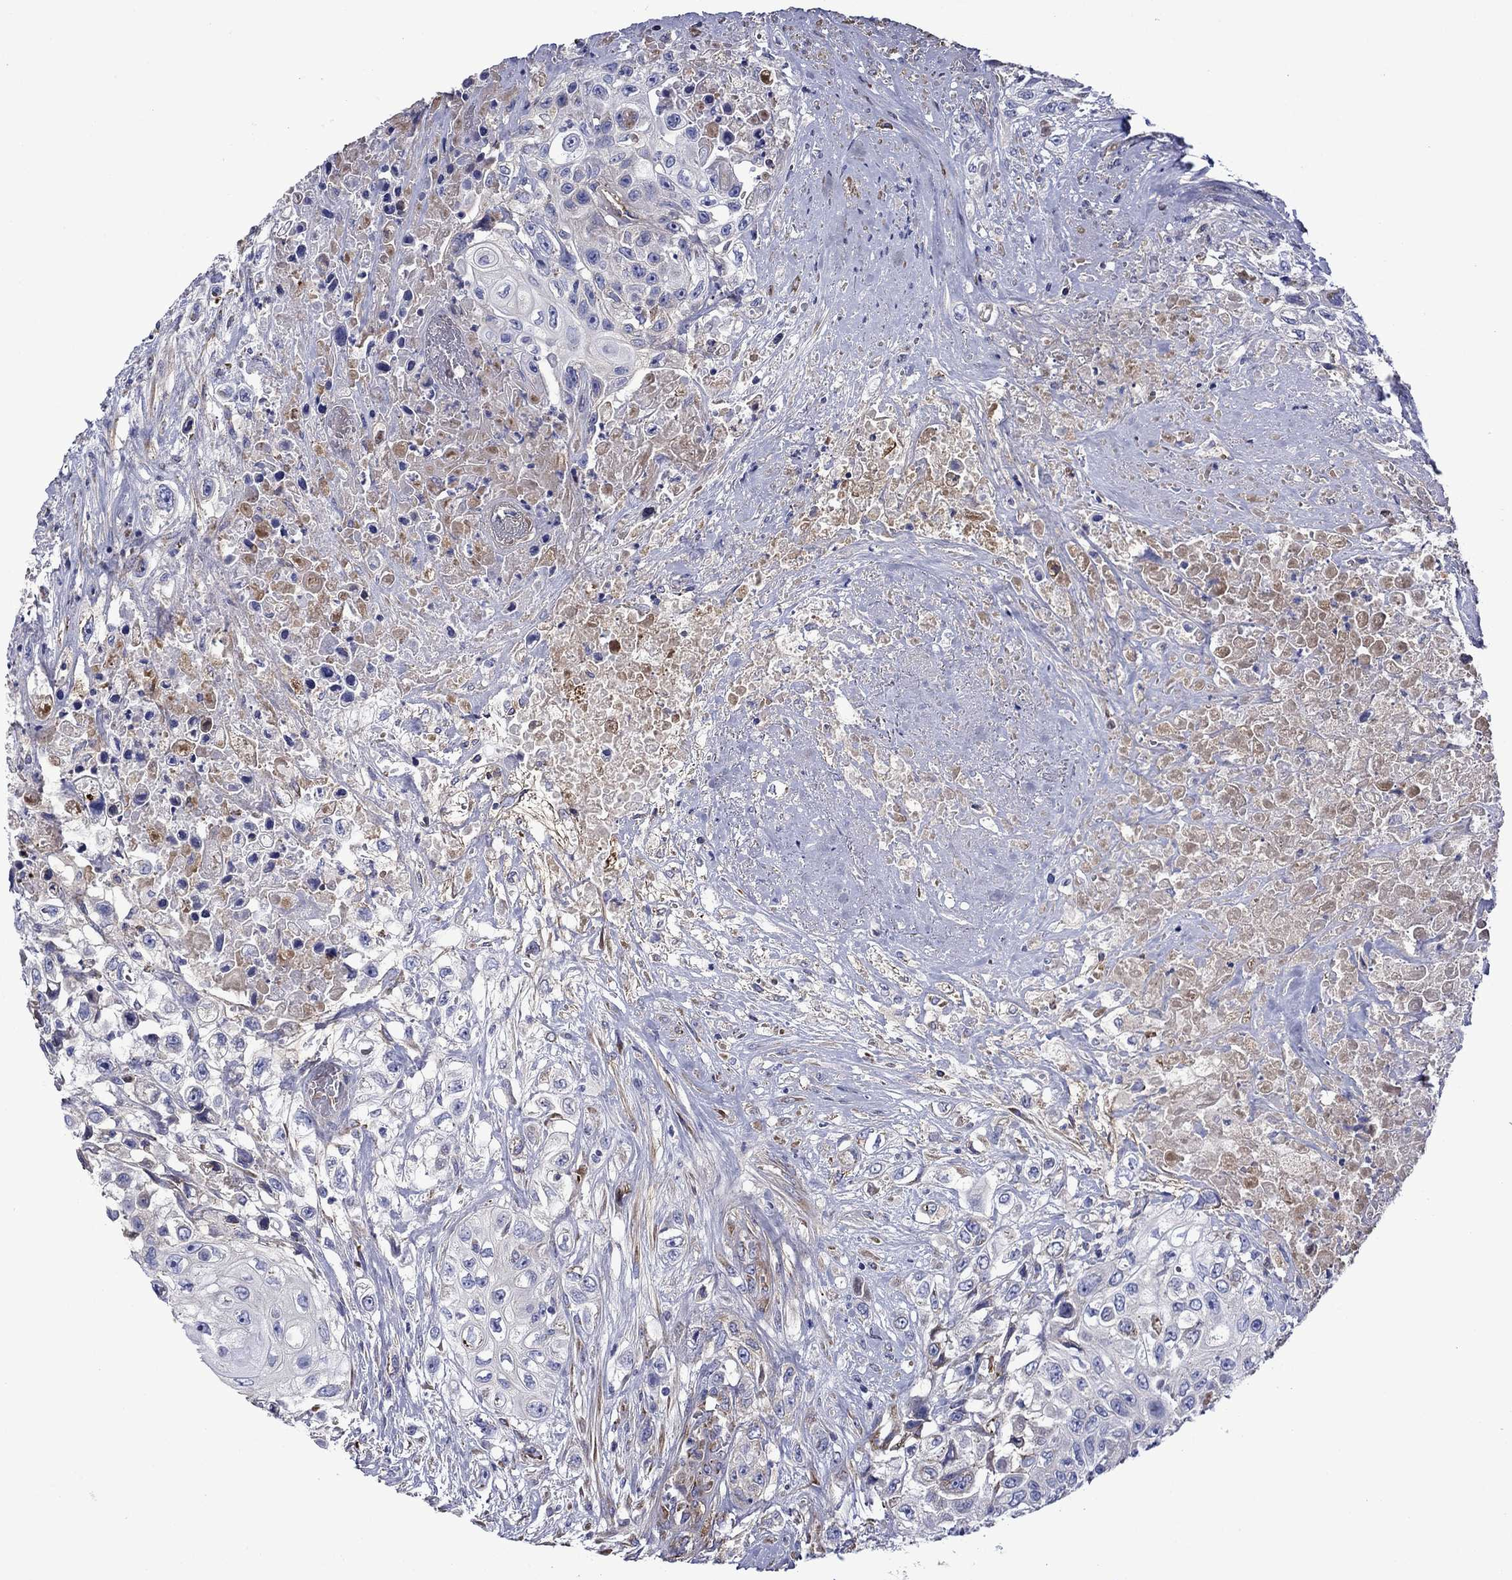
{"staining": {"intensity": "moderate", "quantity": "25%-75%", "location": "cytoplasmic/membranous"}, "tissue": "urothelial cancer", "cell_type": "Tumor cells", "image_type": "cancer", "snomed": [{"axis": "morphology", "description": "Urothelial carcinoma, High grade"}, {"axis": "topography", "description": "Urinary bladder"}], "caption": "Human high-grade urothelial carcinoma stained with a brown dye shows moderate cytoplasmic/membranous positive expression in about 25%-75% of tumor cells.", "gene": "HSPG2", "patient": {"sex": "female", "age": 56}}